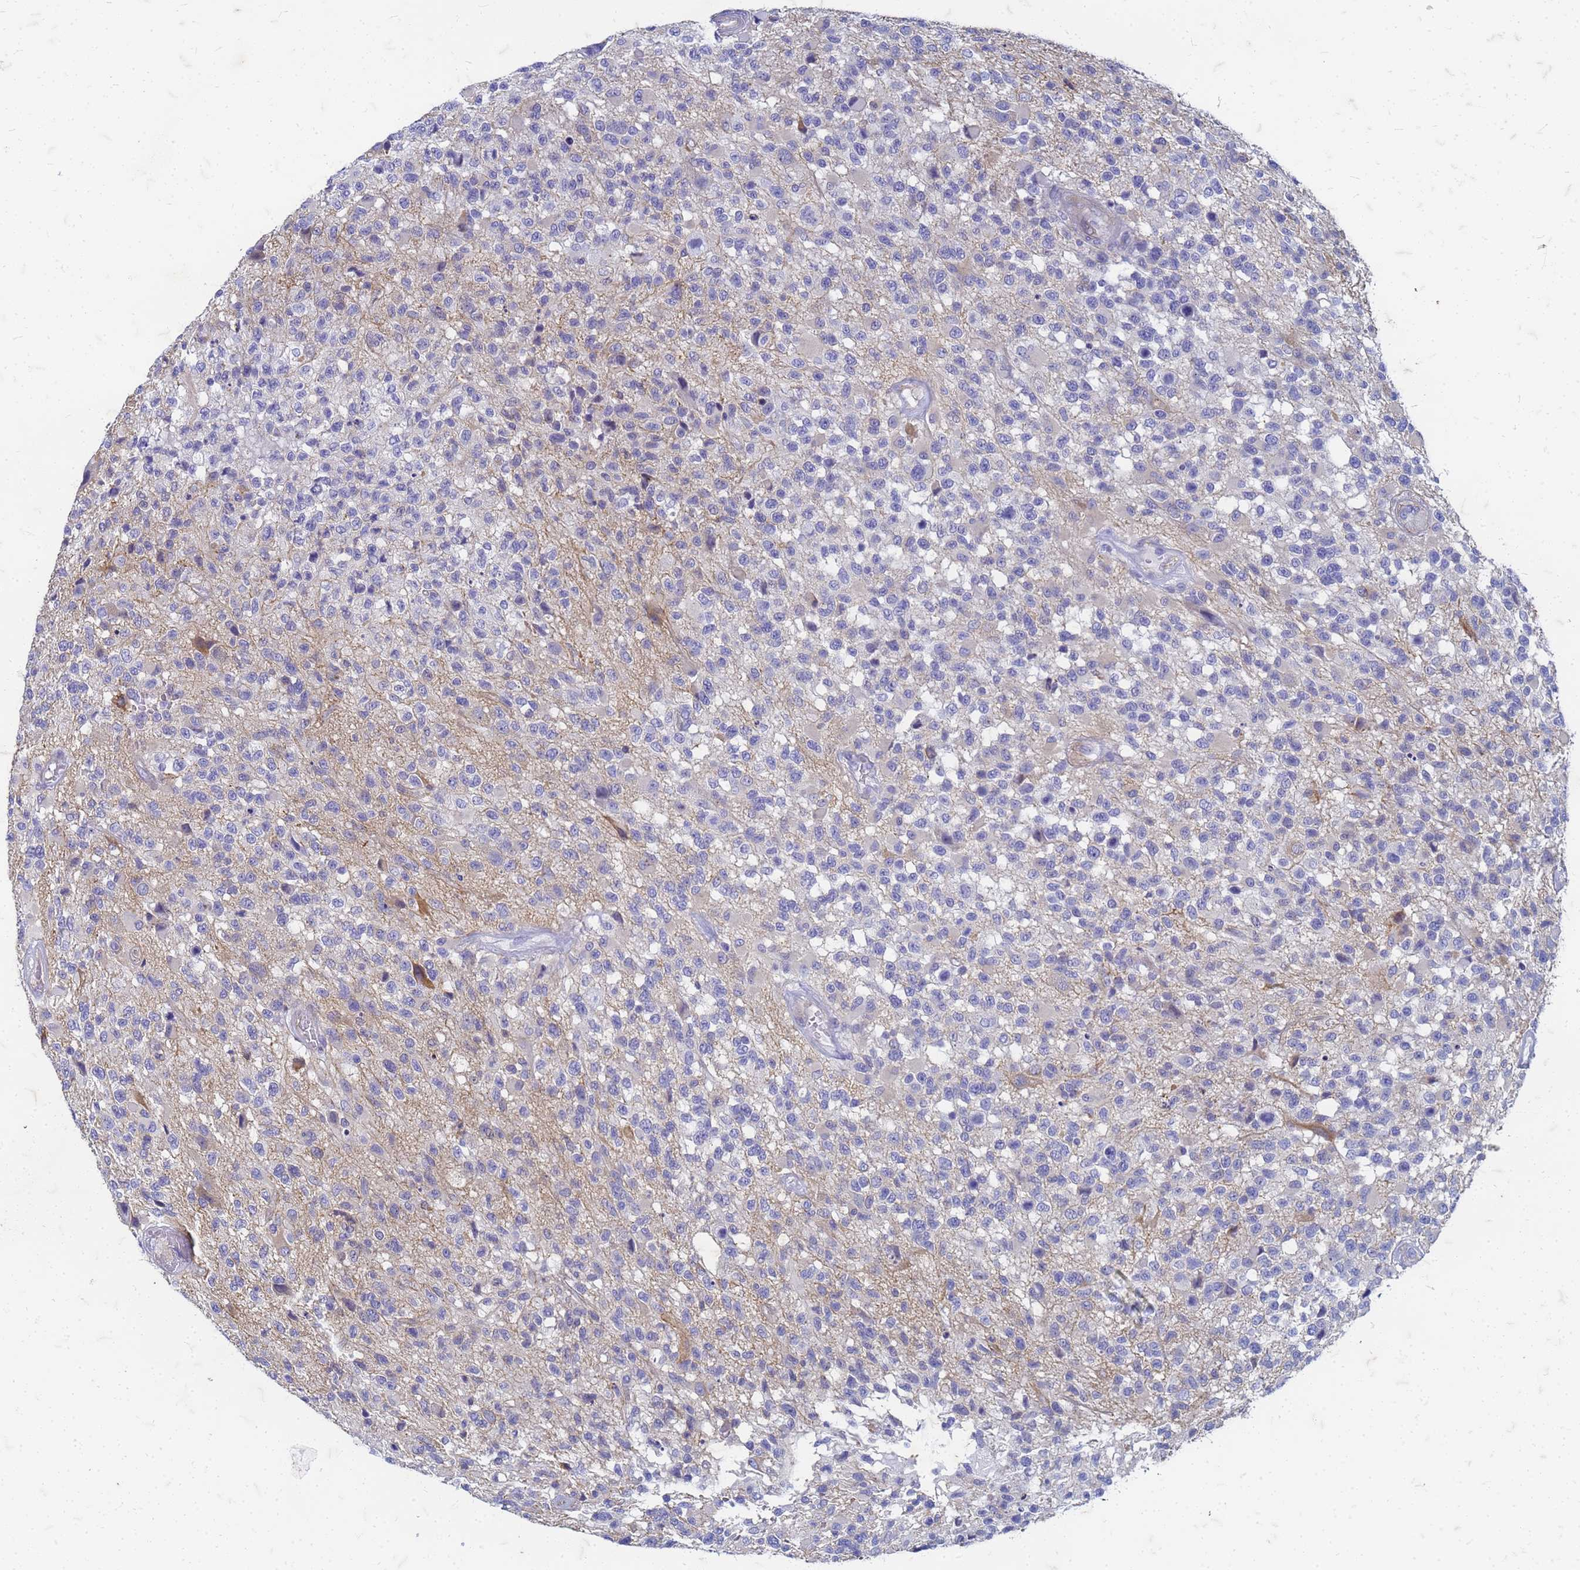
{"staining": {"intensity": "negative", "quantity": "none", "location": "none"}, "tissue": "glioma", "cell_type": "Tumor cells", "image_type": "cancer", "snomed": [{"axis": "morphology", "description": "Glioma, malignant, High grade"}, {"axis": "morphology", "description": "Glioblastoma, NOS"}, {"axis": "topography", "description": "Brain"}], "caption": "Immunohistochemical staining of glioblastoma displays no significant staining in tumor cells.", "gene": "TRIM64B", "patient": {"sex": "male", "age": 60}}